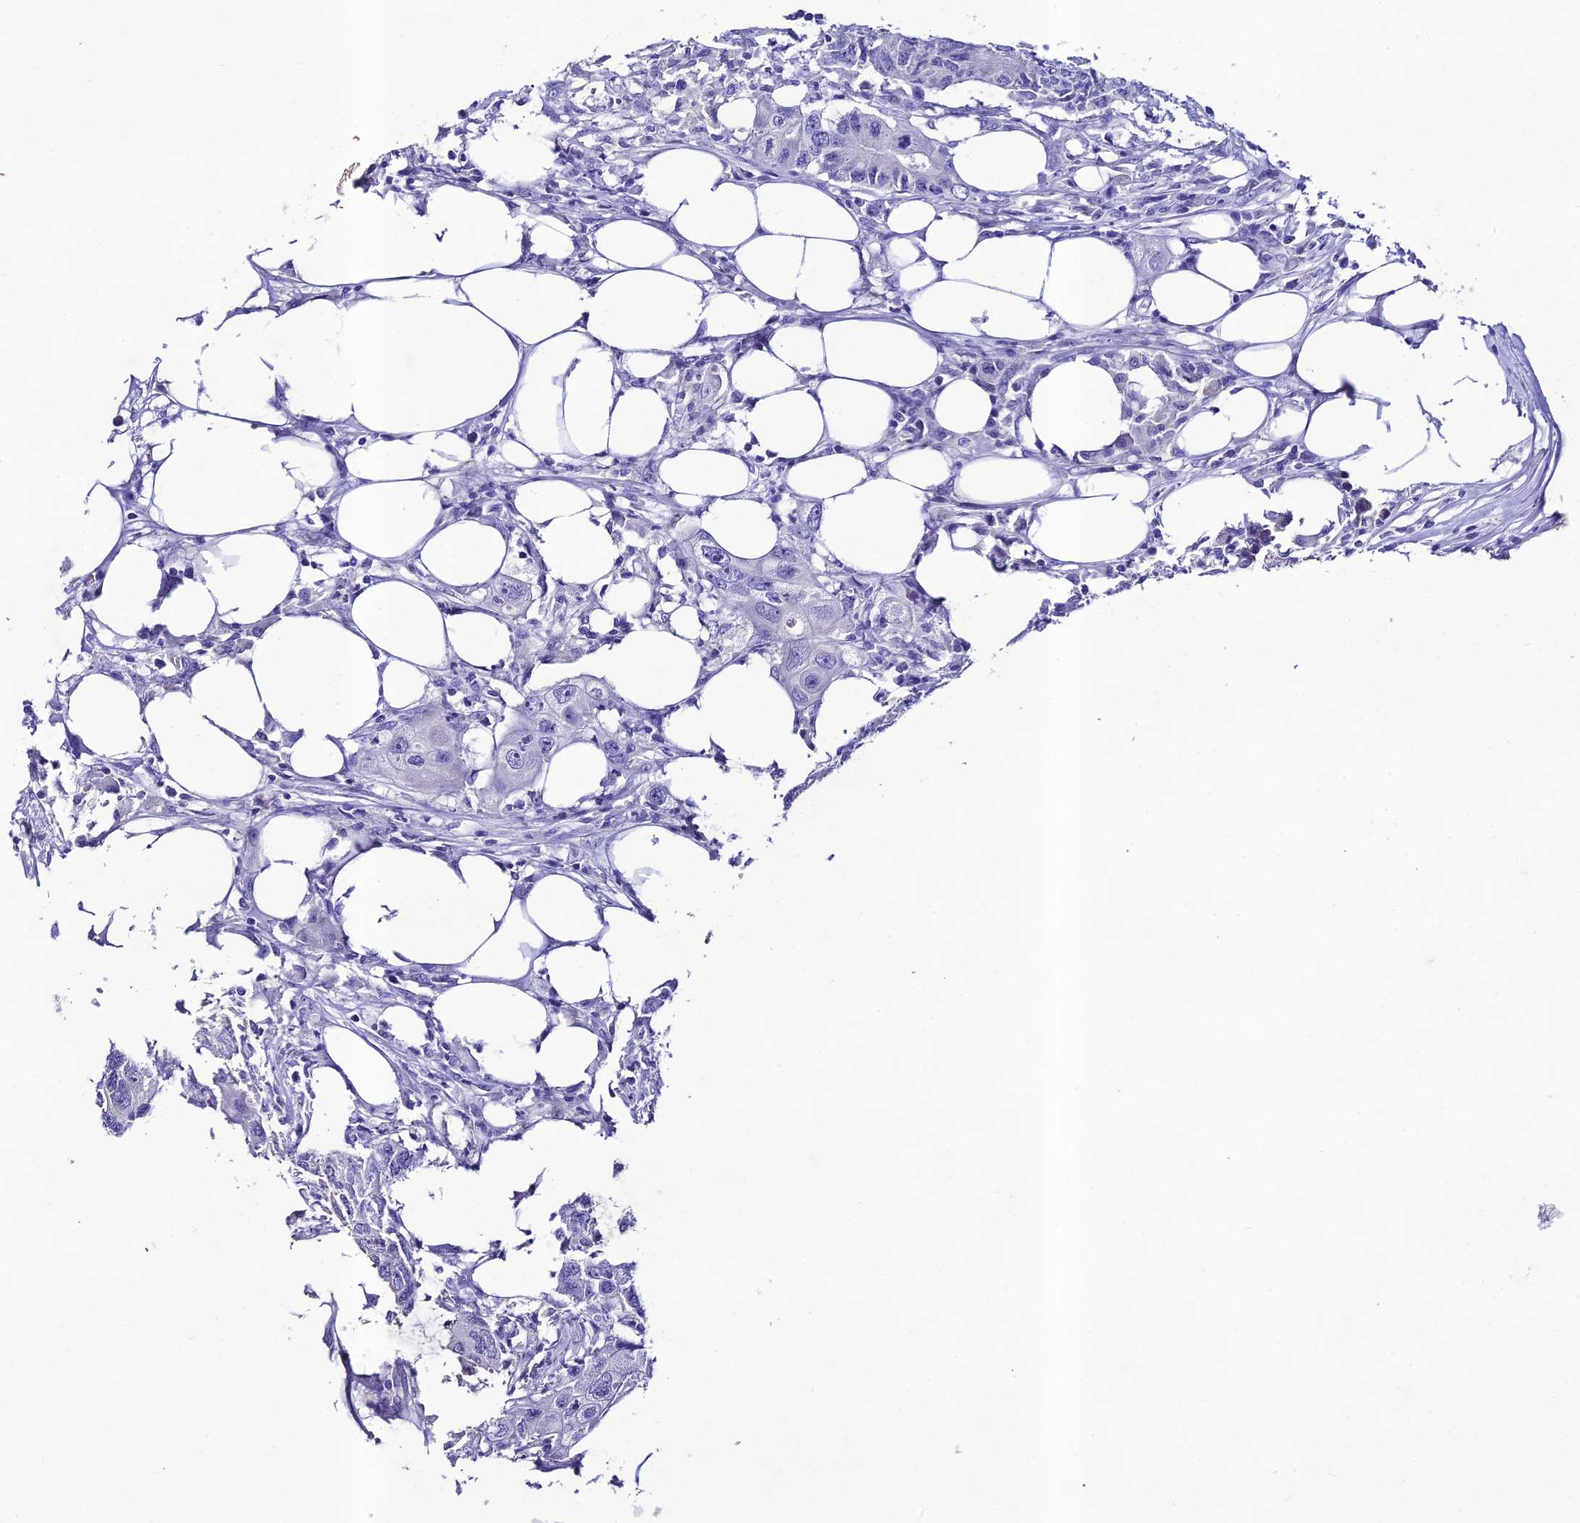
{"staining": {"intensity": "negative", "quantity": "none", "location": "none"}, "tissue": "colorectal cancer", "cell_type": "Tumor cells", "image_type": "cancer", "snomed": [{"axis": "morphology", "description": "Adenocarcinoma, NOS"}, {"axis": "topography", "description": "Colon"}], "caption": "Immunohistochemical staining of adenocarcinoma (colorectal) demonstrates no significant positivity in tumor cells.", "gene": "NLRP6", "patient": {"sex": "male", "age": 71}}